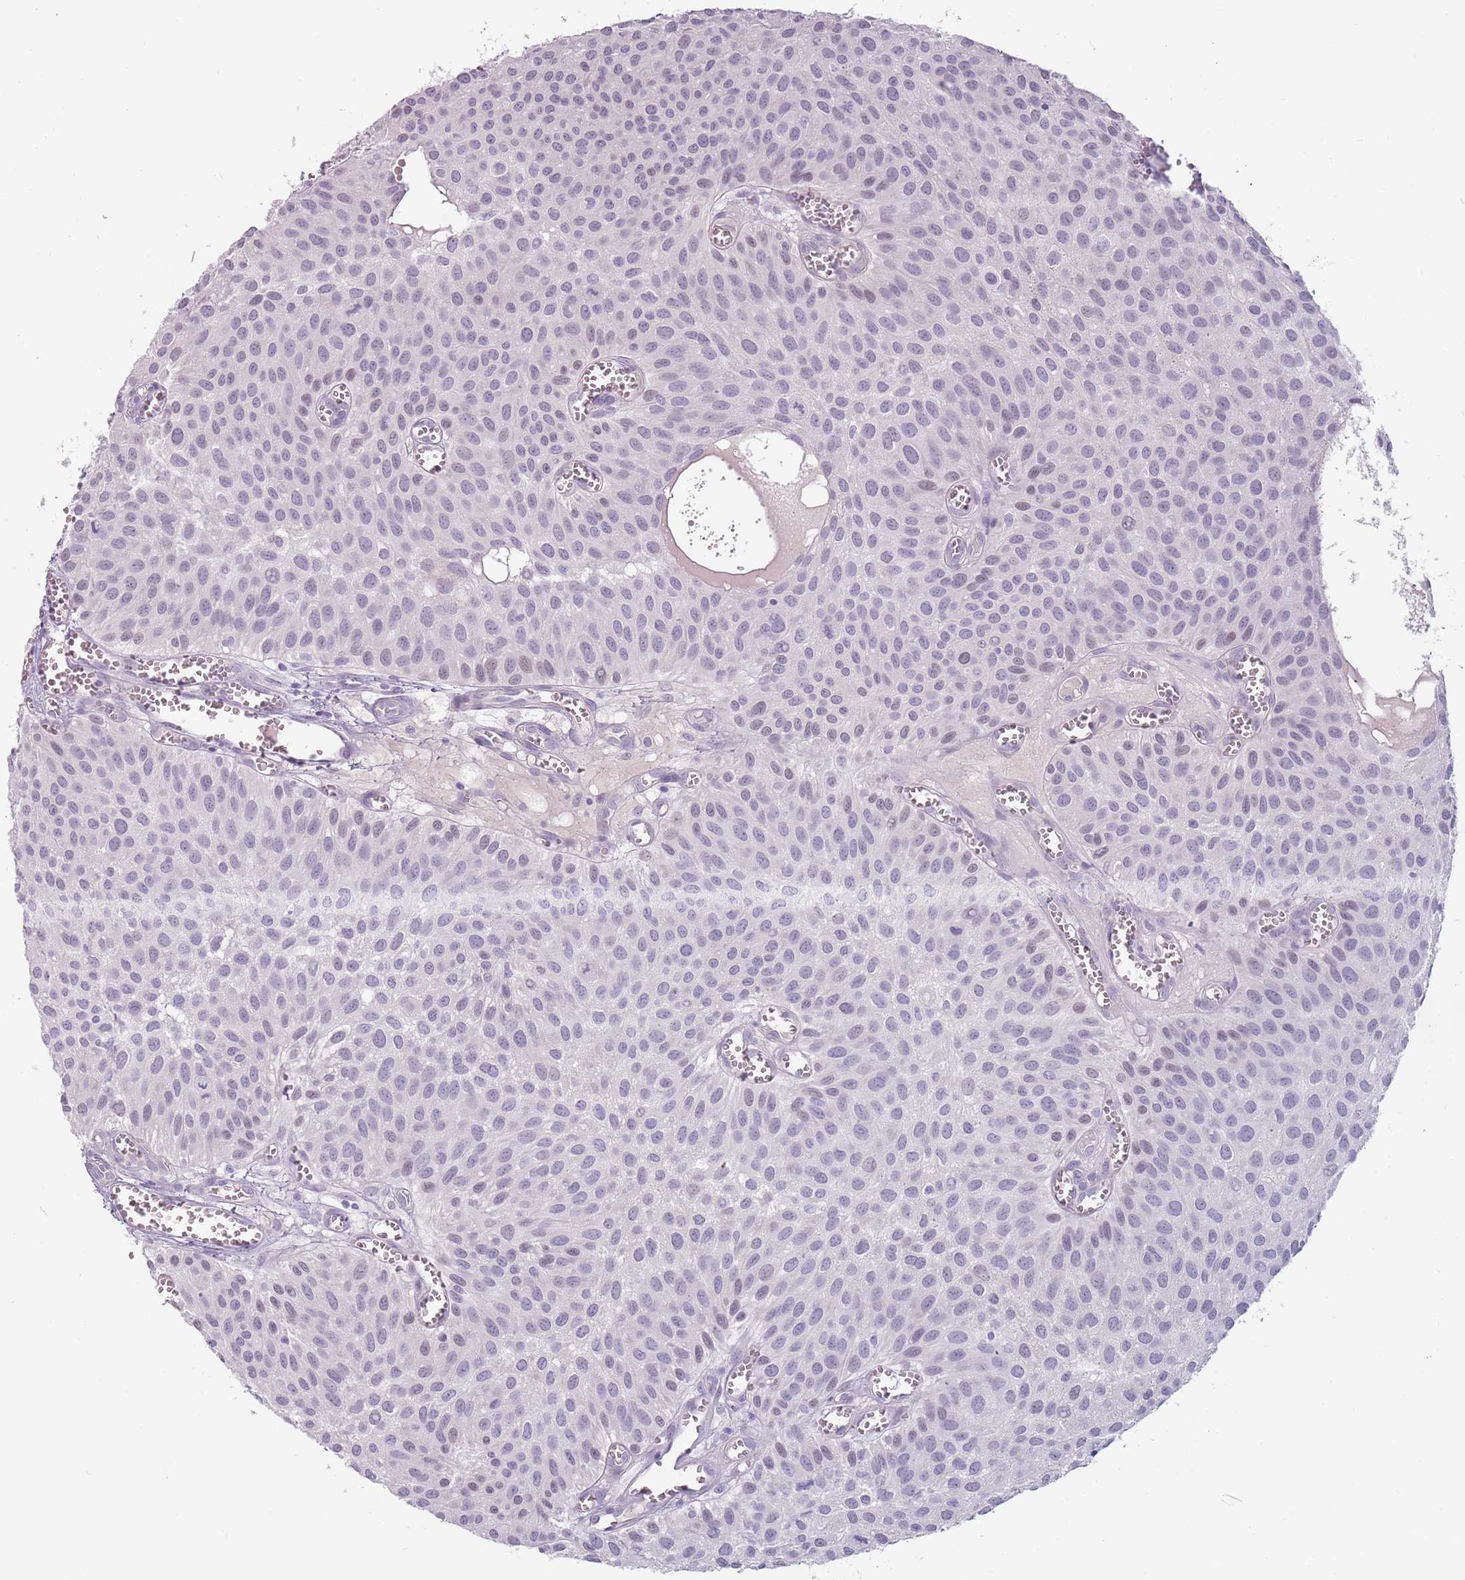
{"staining": {"intensity": "negative", "quantity": "none", "location": "none"}, "tissue": "urothelial cancer", "cell_type": "Tumor cells", "image_type": "cancer", "snomed": [{"axis": "morphology", "description": "Urothelial carcinoma, Low grade"}, {"axis": "topography", "description": "Urinary bladder"}], "caption": "Image shows no protein staining in tumor cells of urothelial cancer tissue.", "gene": "RFX2", "patient": {"sex": "male", "age": 88}}